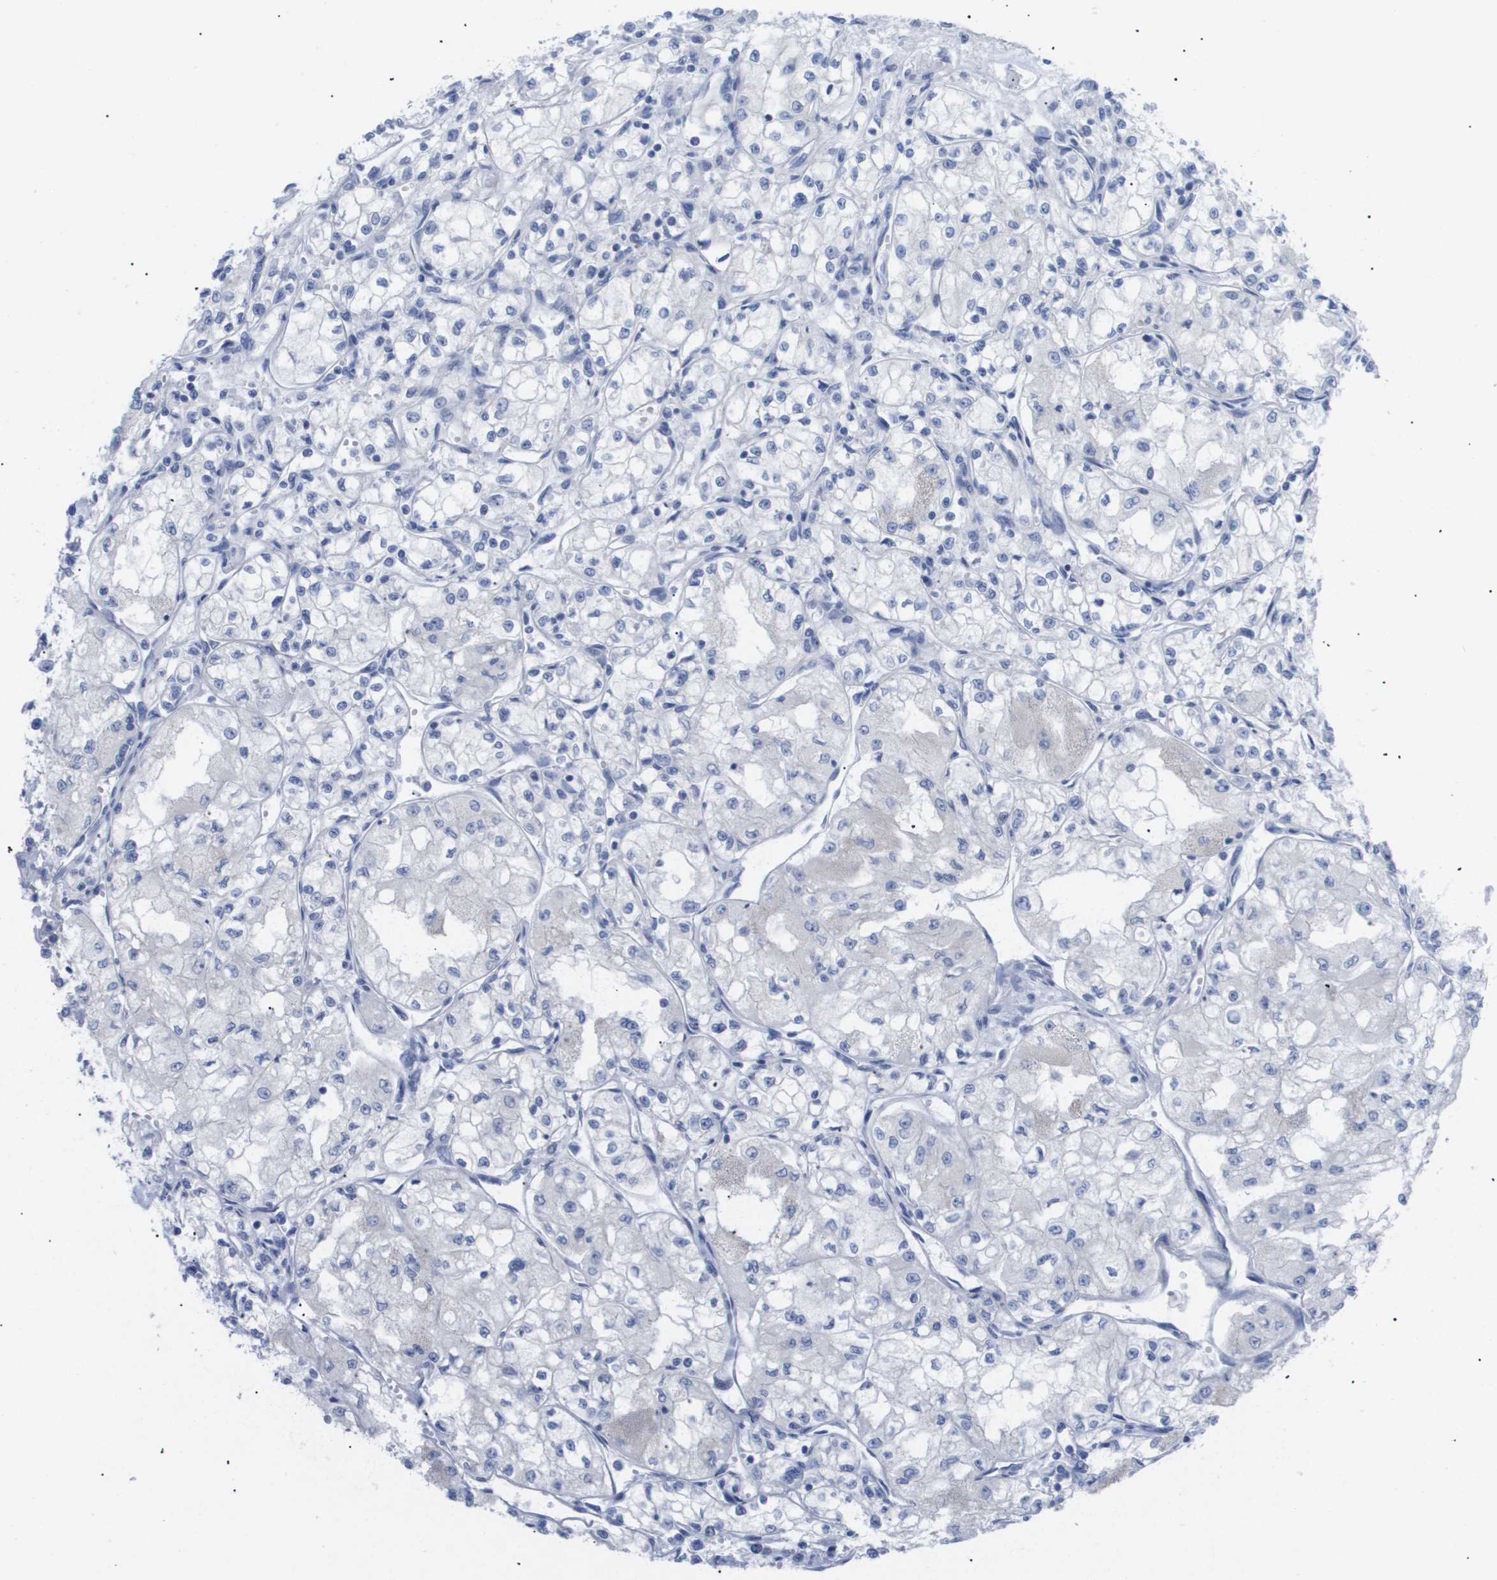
{"staining": {"intensity": "negative", "quantity": "none", "location": "none"}, "tissue": "renal cancer", "cell_type": "Tumor cells", "image_type": "cancer", "snomed": [{"axis": "morphology", "description": "Normal tissue, NOS"}, {"axis": "morphology", "description": "Adenocarcinoma, NOS"}, {"axis": "topography", "description": "Kidney"}], "caption": "Human renal cancer (adenocarcinoma) stained for a protein using immunohistochemistry (IHC) reveals no expression in tumor cells.", "gene": "CAV3", "patient": {"sex": "male", "age": 59}}